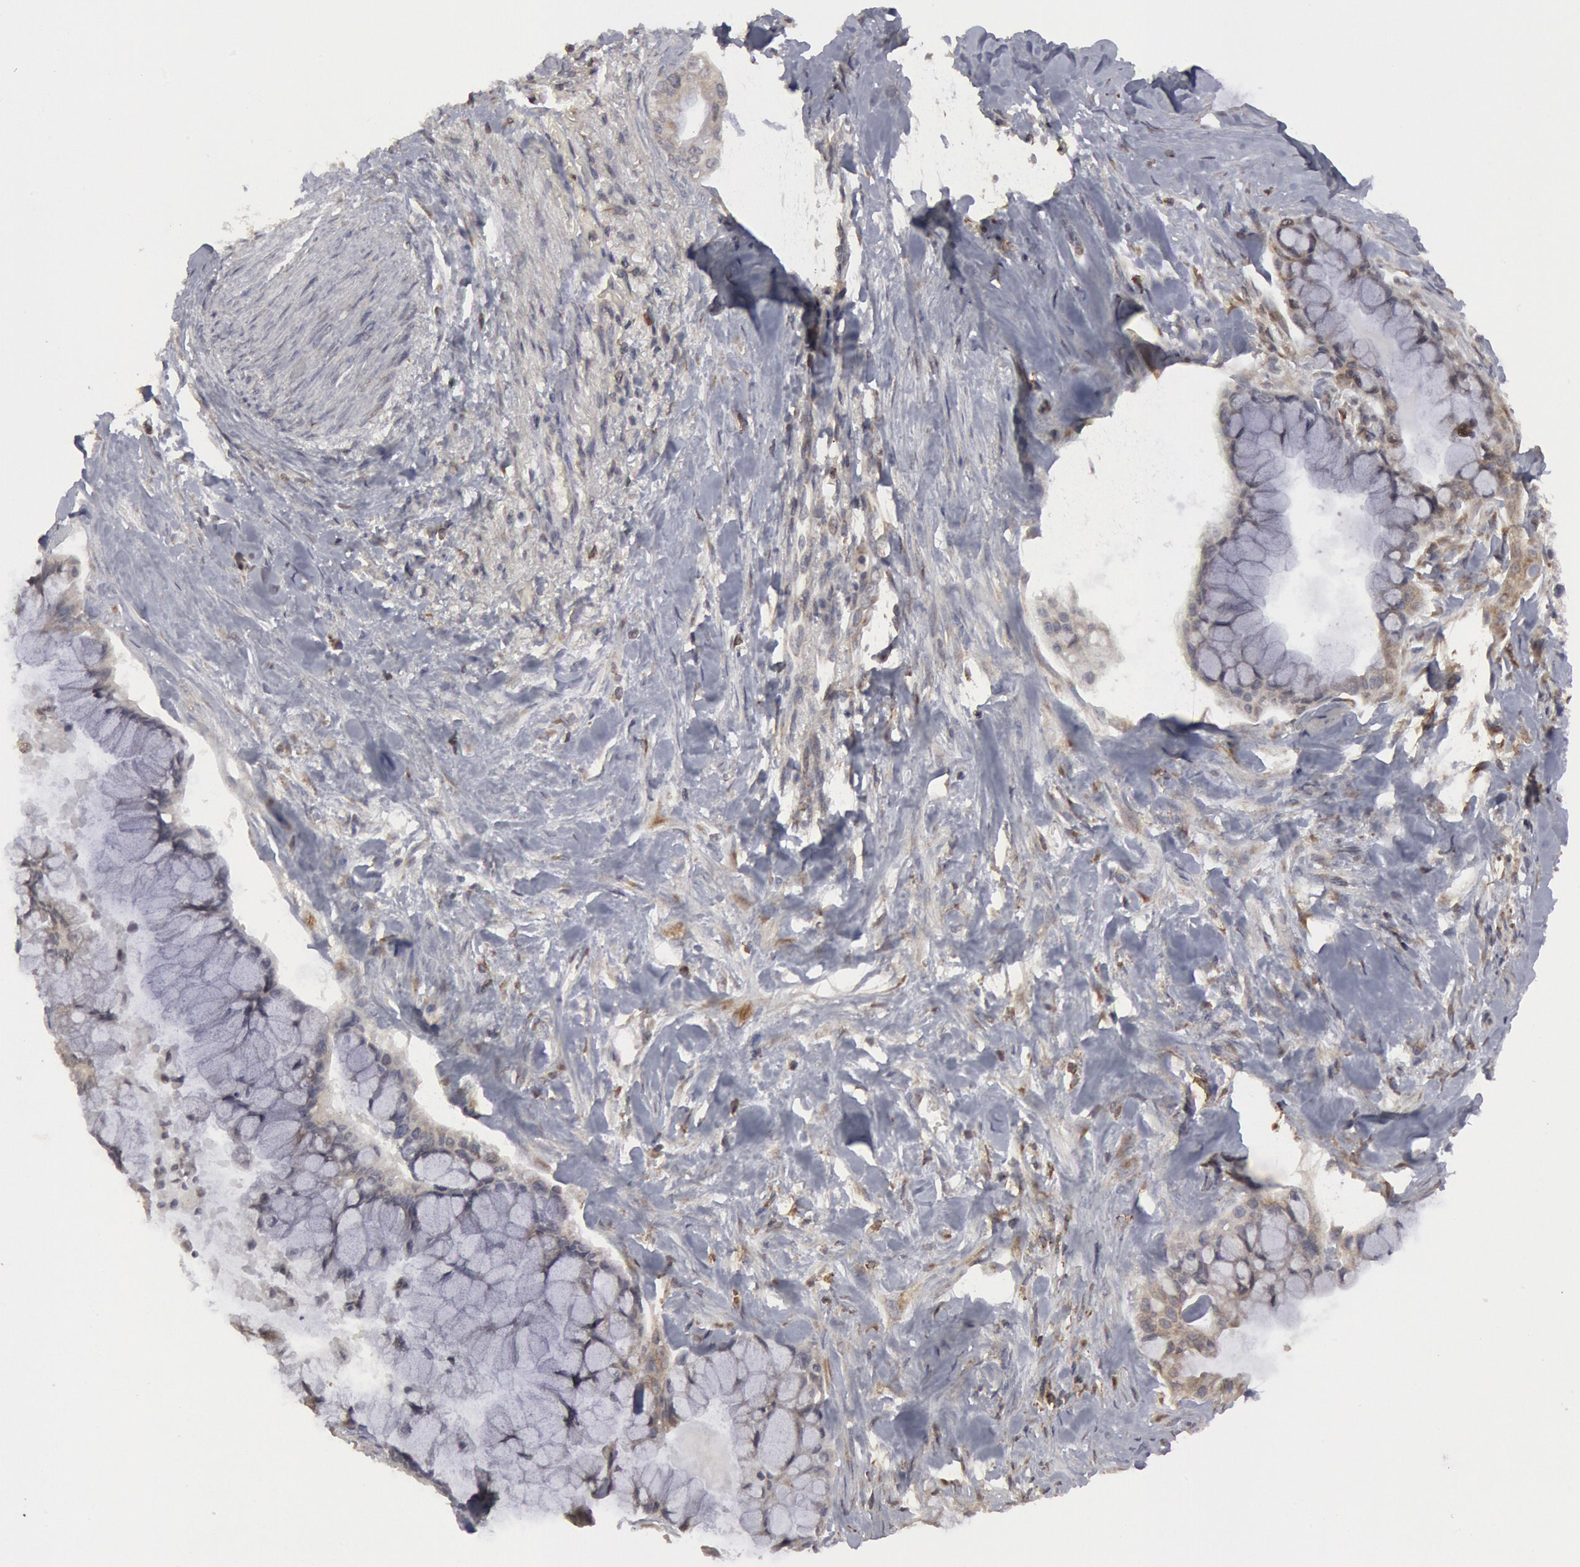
{"staining": {"intensity": "negative", "quantity": "none", "location": "none"}, "tissue": "pancreatic cancer", "cell_type": "Tumor cells", "image_type": "cancer", "snomed": [{"axis": "morphology", "description": "Adenocarcinoma, NOS"}, {"axis": "topography", "description": "Pancreas"}], "caption": "Protein analysis of pancreatic adenocarcinoma reveals no significant staining in tumor cells.", "gene": "OSBPL8", "patient": {"sex": "male", "age": 59}}